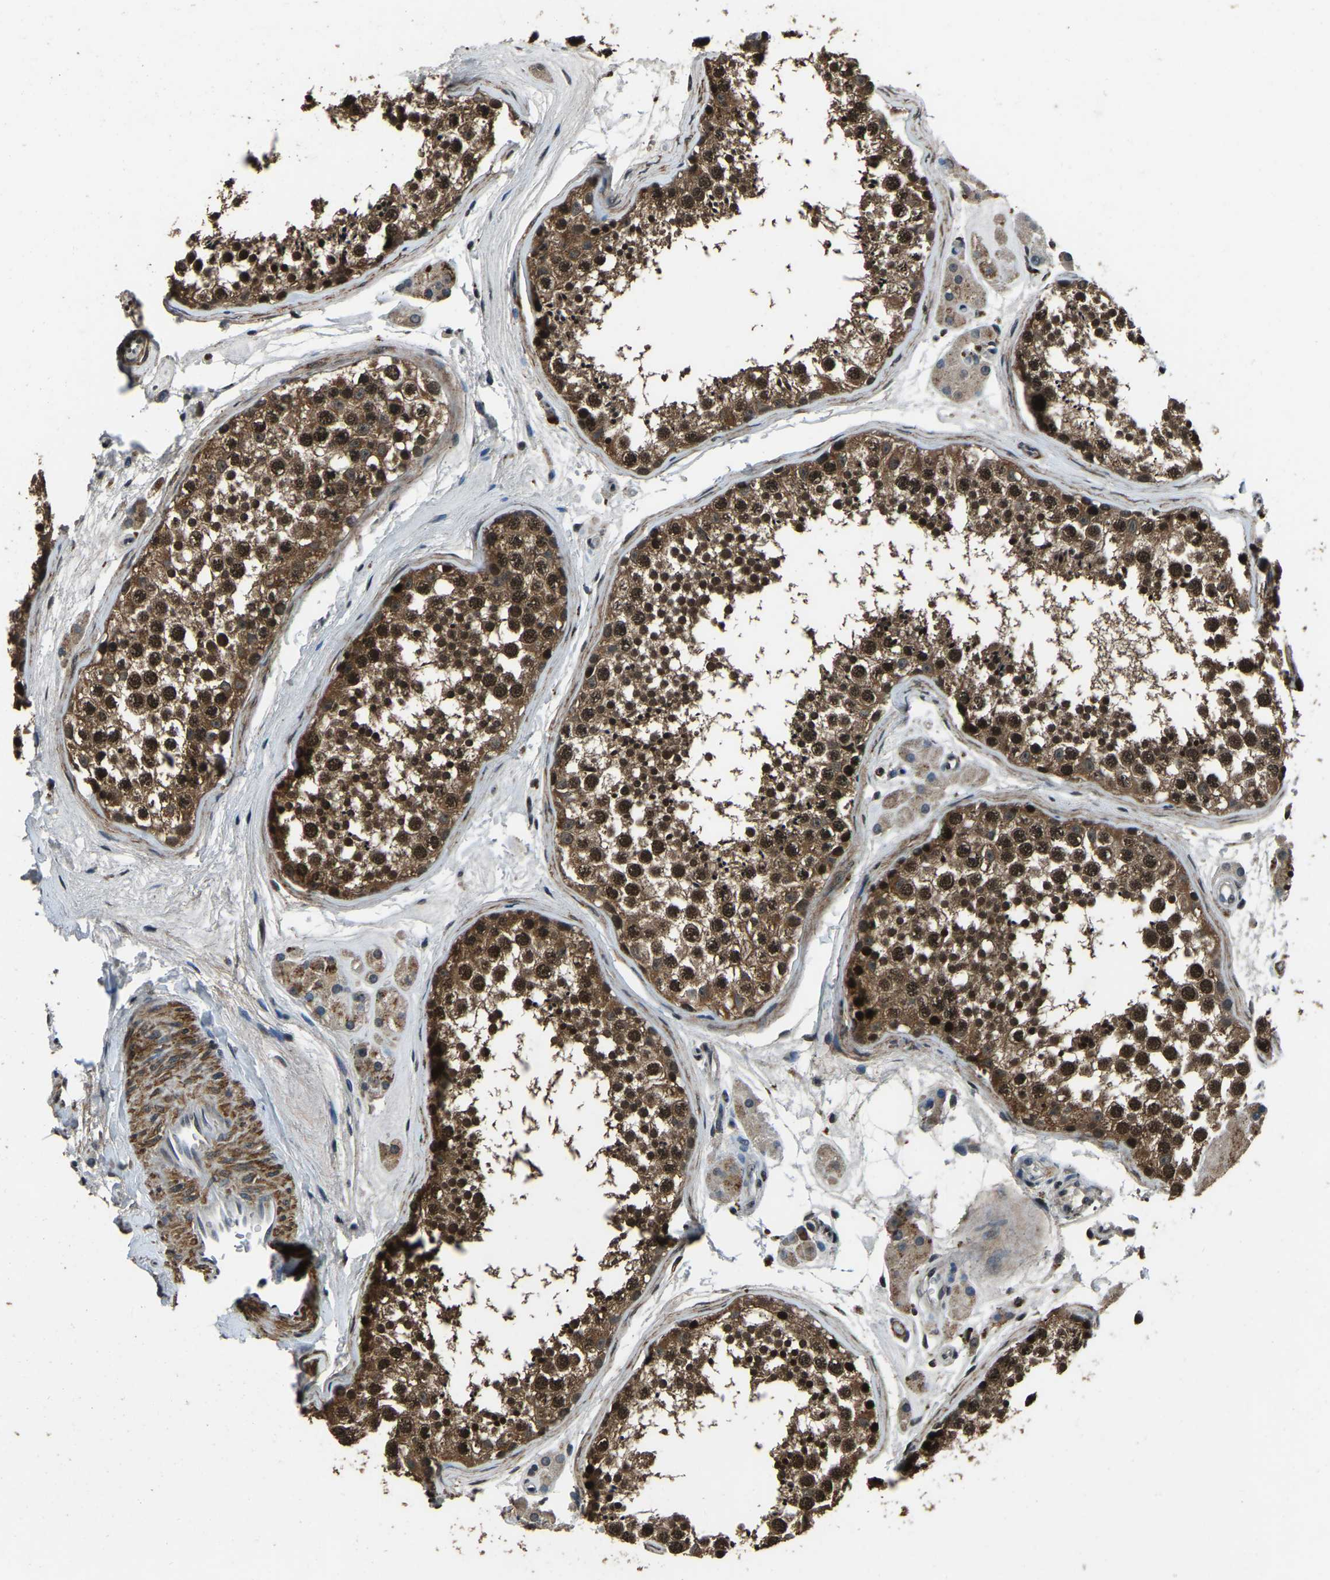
{"staining": {"intensity": "strong", "quantity": ">75%", "location": "cytoplasmic/membranous,nuclear"}, "tissue": "testis", "cell_type": "Cells in seminiferous ducts", "image_type": "normal", "snomed": [{"axis": "morphology", "description": "Normal tissue, NOS"}, {"axis": "topography", "description": "Testis"}], "caption": "Human testis stained for a protein (brown) displays strong cytoplasmic/membranous,nuclear positive positivity in approximately >75% of cells in seminiferous ducts.", "gene": "ANKIB1", "patient": {"sex": "male", "age": 56}}